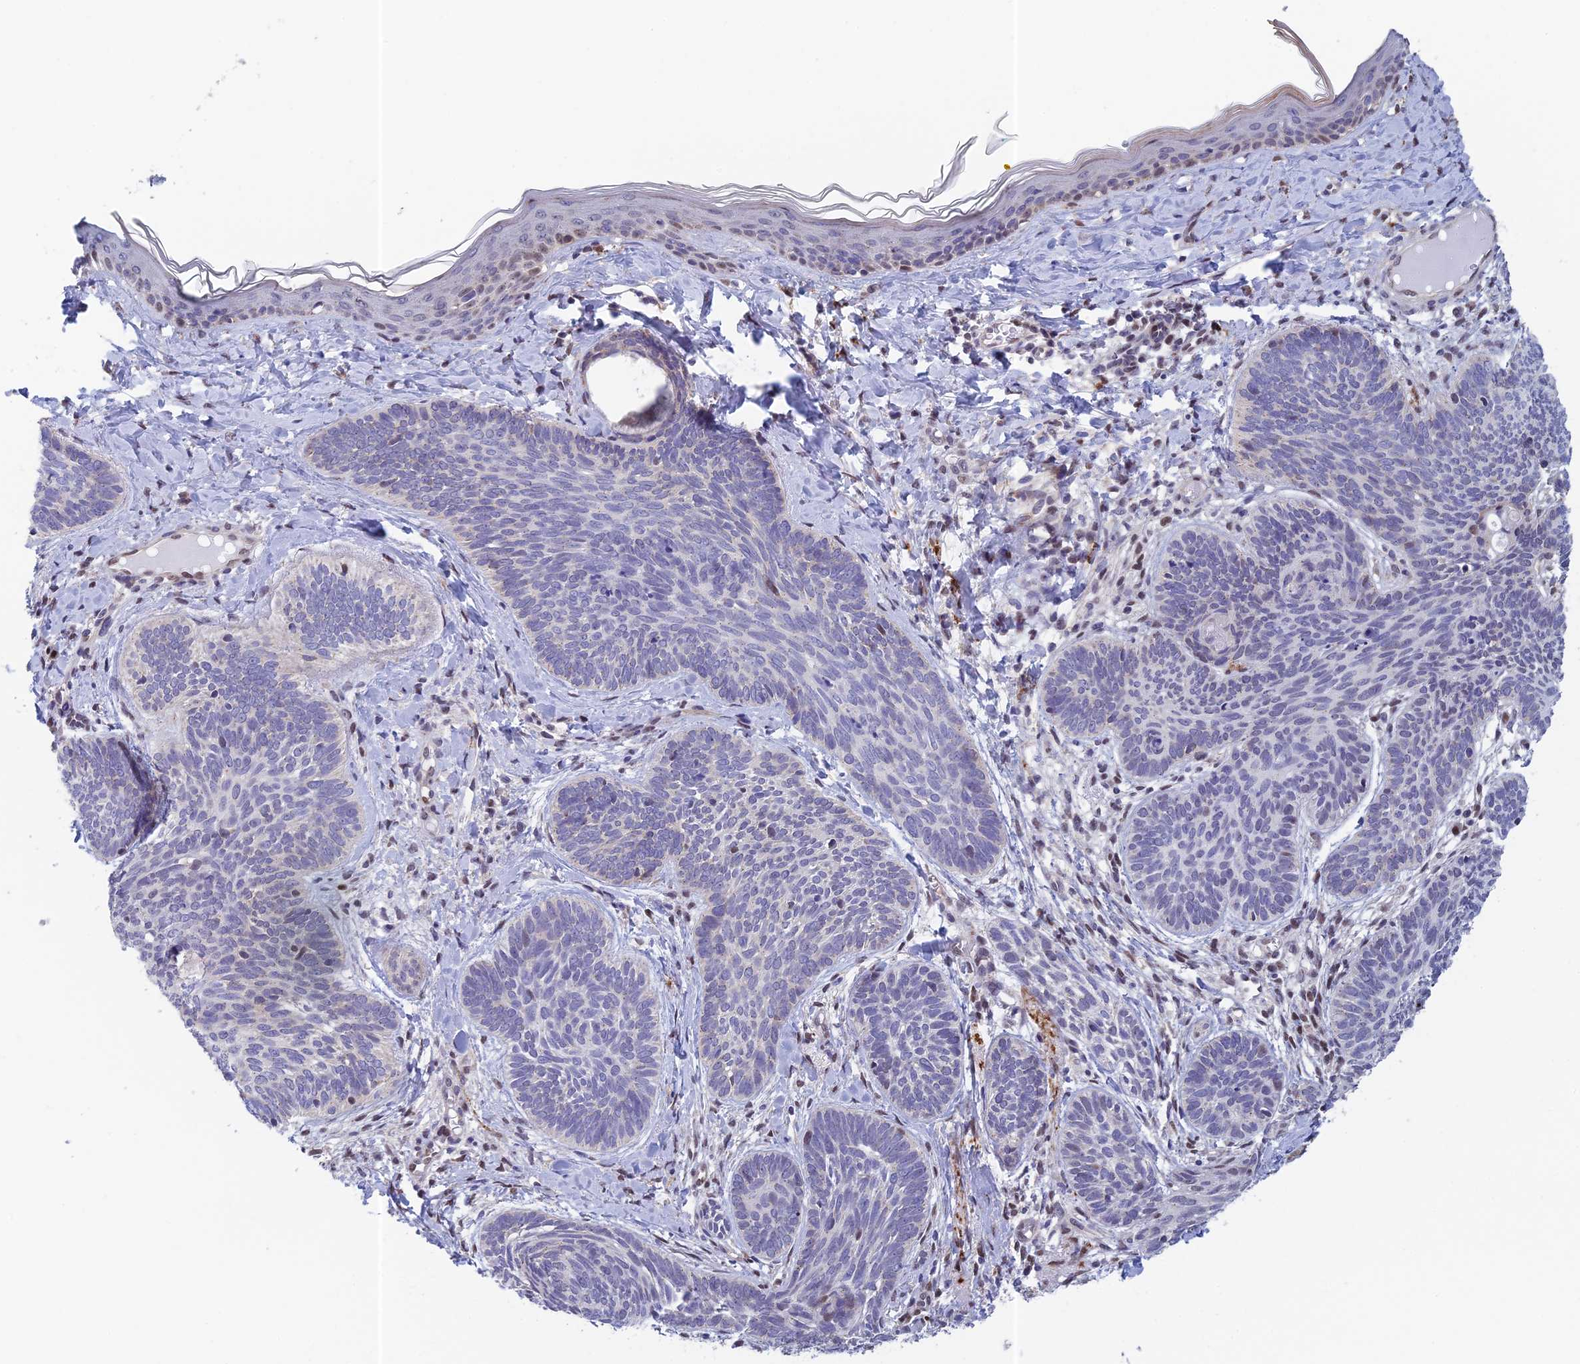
{"staining": {"intensity": "negative", "quantity": "none", "location": "none"}, "tissue": "skin cancer", "cell_type": "Tumor cells", "image_type": "cancer", "snomed": [{"axis": "morphology", "description": "Basal cell carcinoma"}, {"axis": "topography", "description": "Skin"}], "caption": "DAB (3,3'-diaminobenzidine) immunohistochemical staining of basal cell carcinoma (skin) demonstrates no significant positivity in tumor cells.", "gene": "MRPL17", "patient": {"sex": "female", "age": 81}}